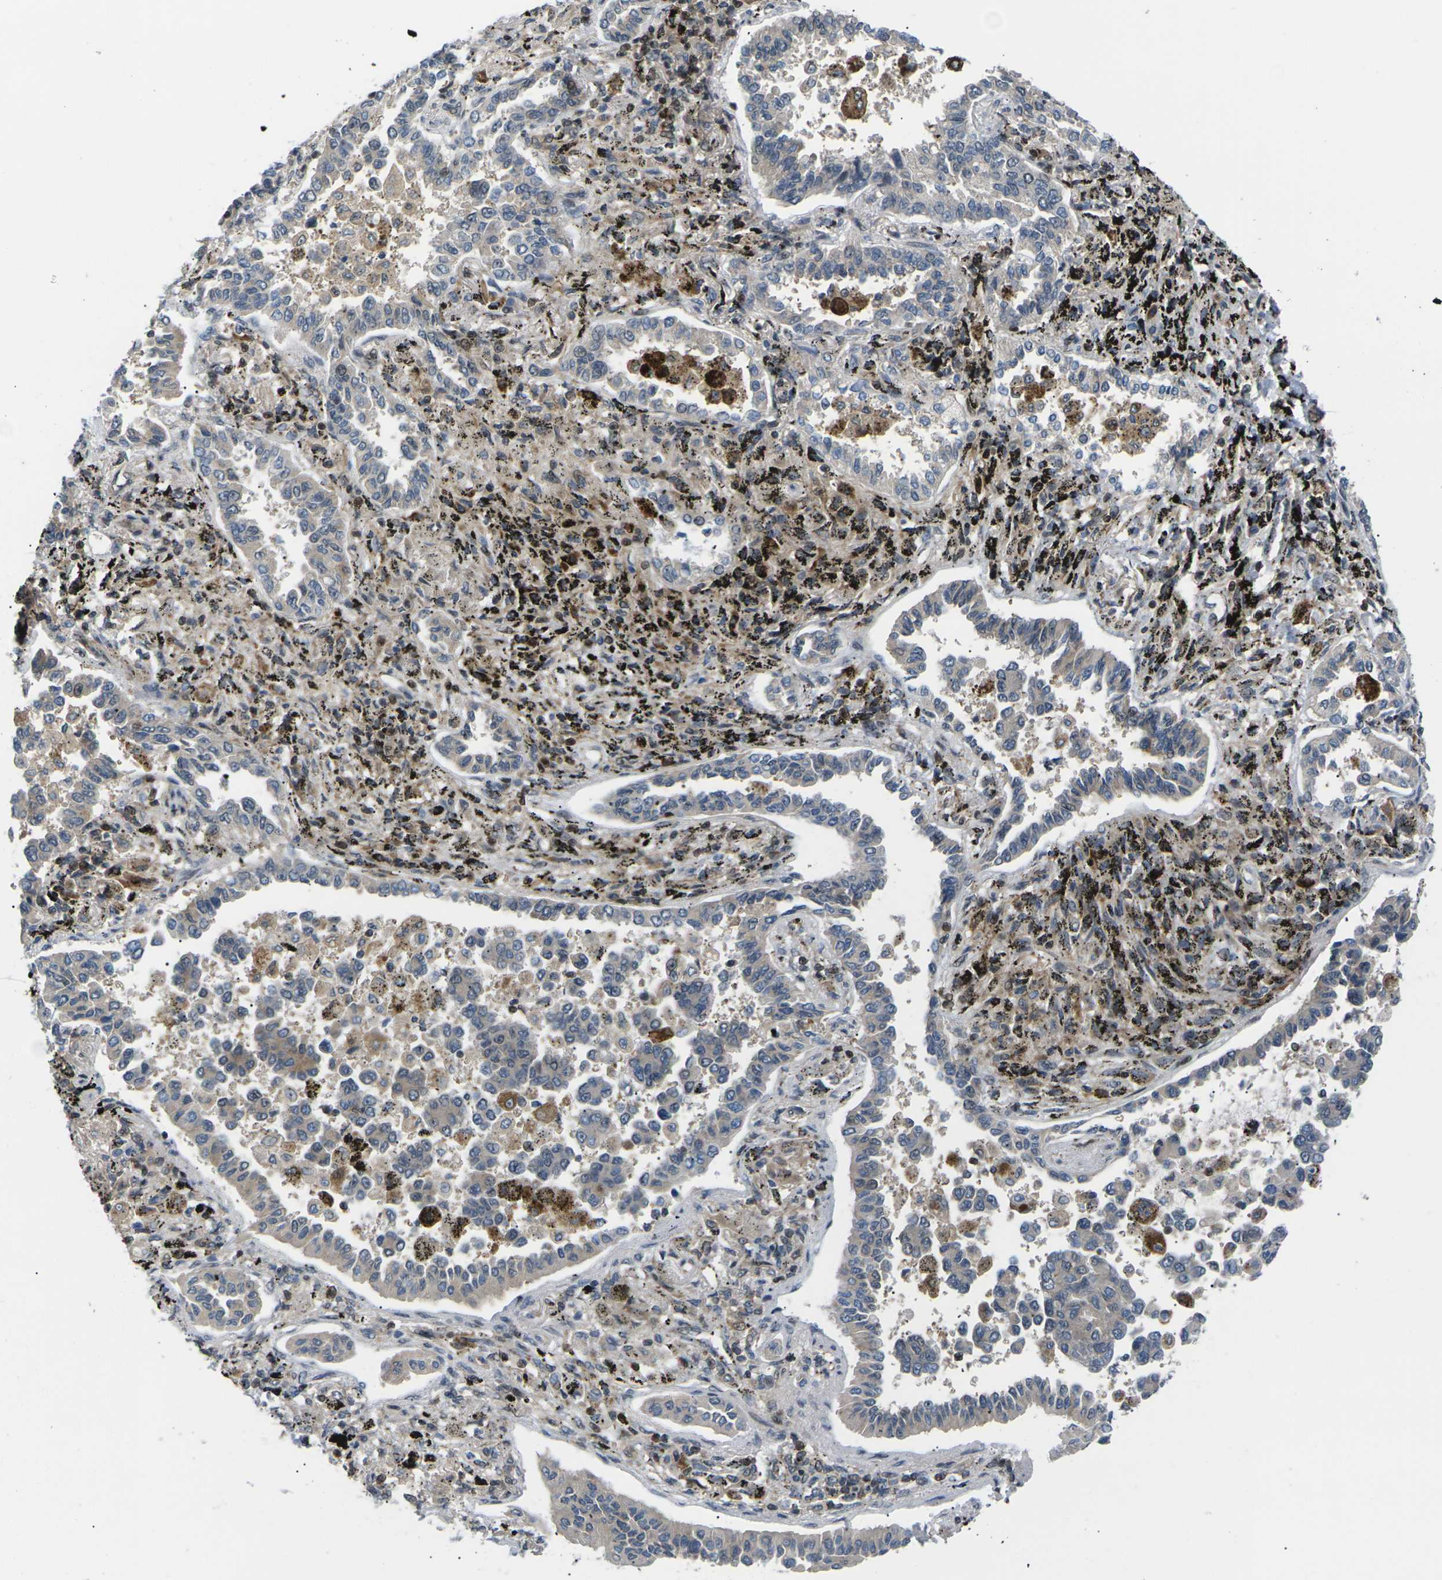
{"staining": {"intensity": "negative", "quantity": "none", "location": "none"}, "tissue": "lung cancer", "cell_type": "Tumor cells", "image_type": "cancer", "snomed": [{"axis": "morphology", "description": "Normal tissue, NOS"}, {"axis": "morphology", "description": "Adenocarcinoma, NOS"}, {"axis": "topography", "description": "Lung"}], "caption": "DAB immunohistochemical staining of lung adenocarcinoma demonstrates no significant positivity in tumor cells.", "gene": "RPS6KA3", "patient": {"sex": "male", "age": 59}}